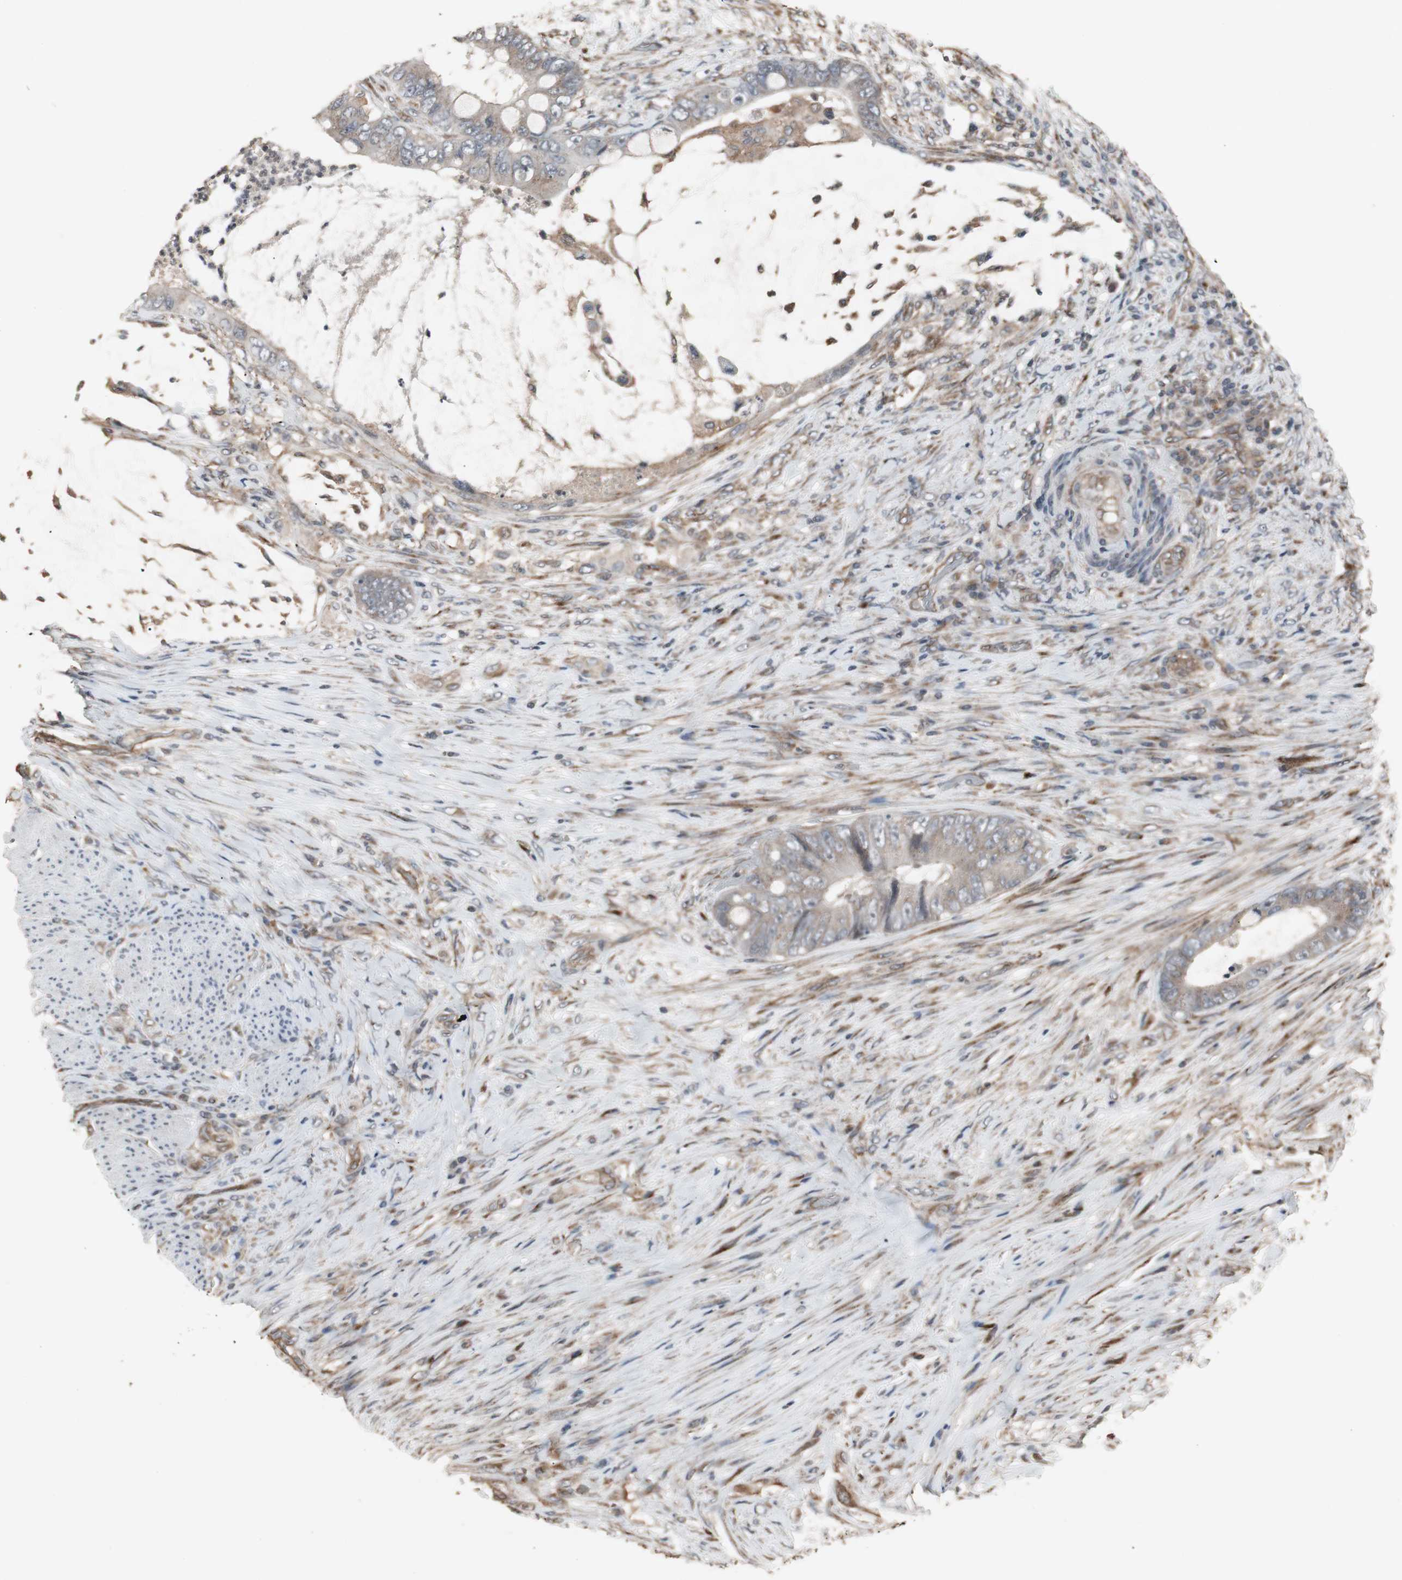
{"staining": {"intensity": "weak", "quantity": ">75%", "location": "cytoplasmic/membranous"}, "tissue": "colorectal cancer", "cell_type": "Tumor cells", "image_type": "cancer", "snomed": [{"axis": "morphology", "description": "Adenocarcinoma, NOS"}, {"axis": "topography", "description": "Rectum"}], "caption": "A high-resolution photomicrograph shows IHC staining of colorectal cancer, which reveals weak cytoplasmic/membranous staining in about >75% of tumor cells.", "gene": "ATP2B2", "patient": {"sex": "female", "age": 77}}